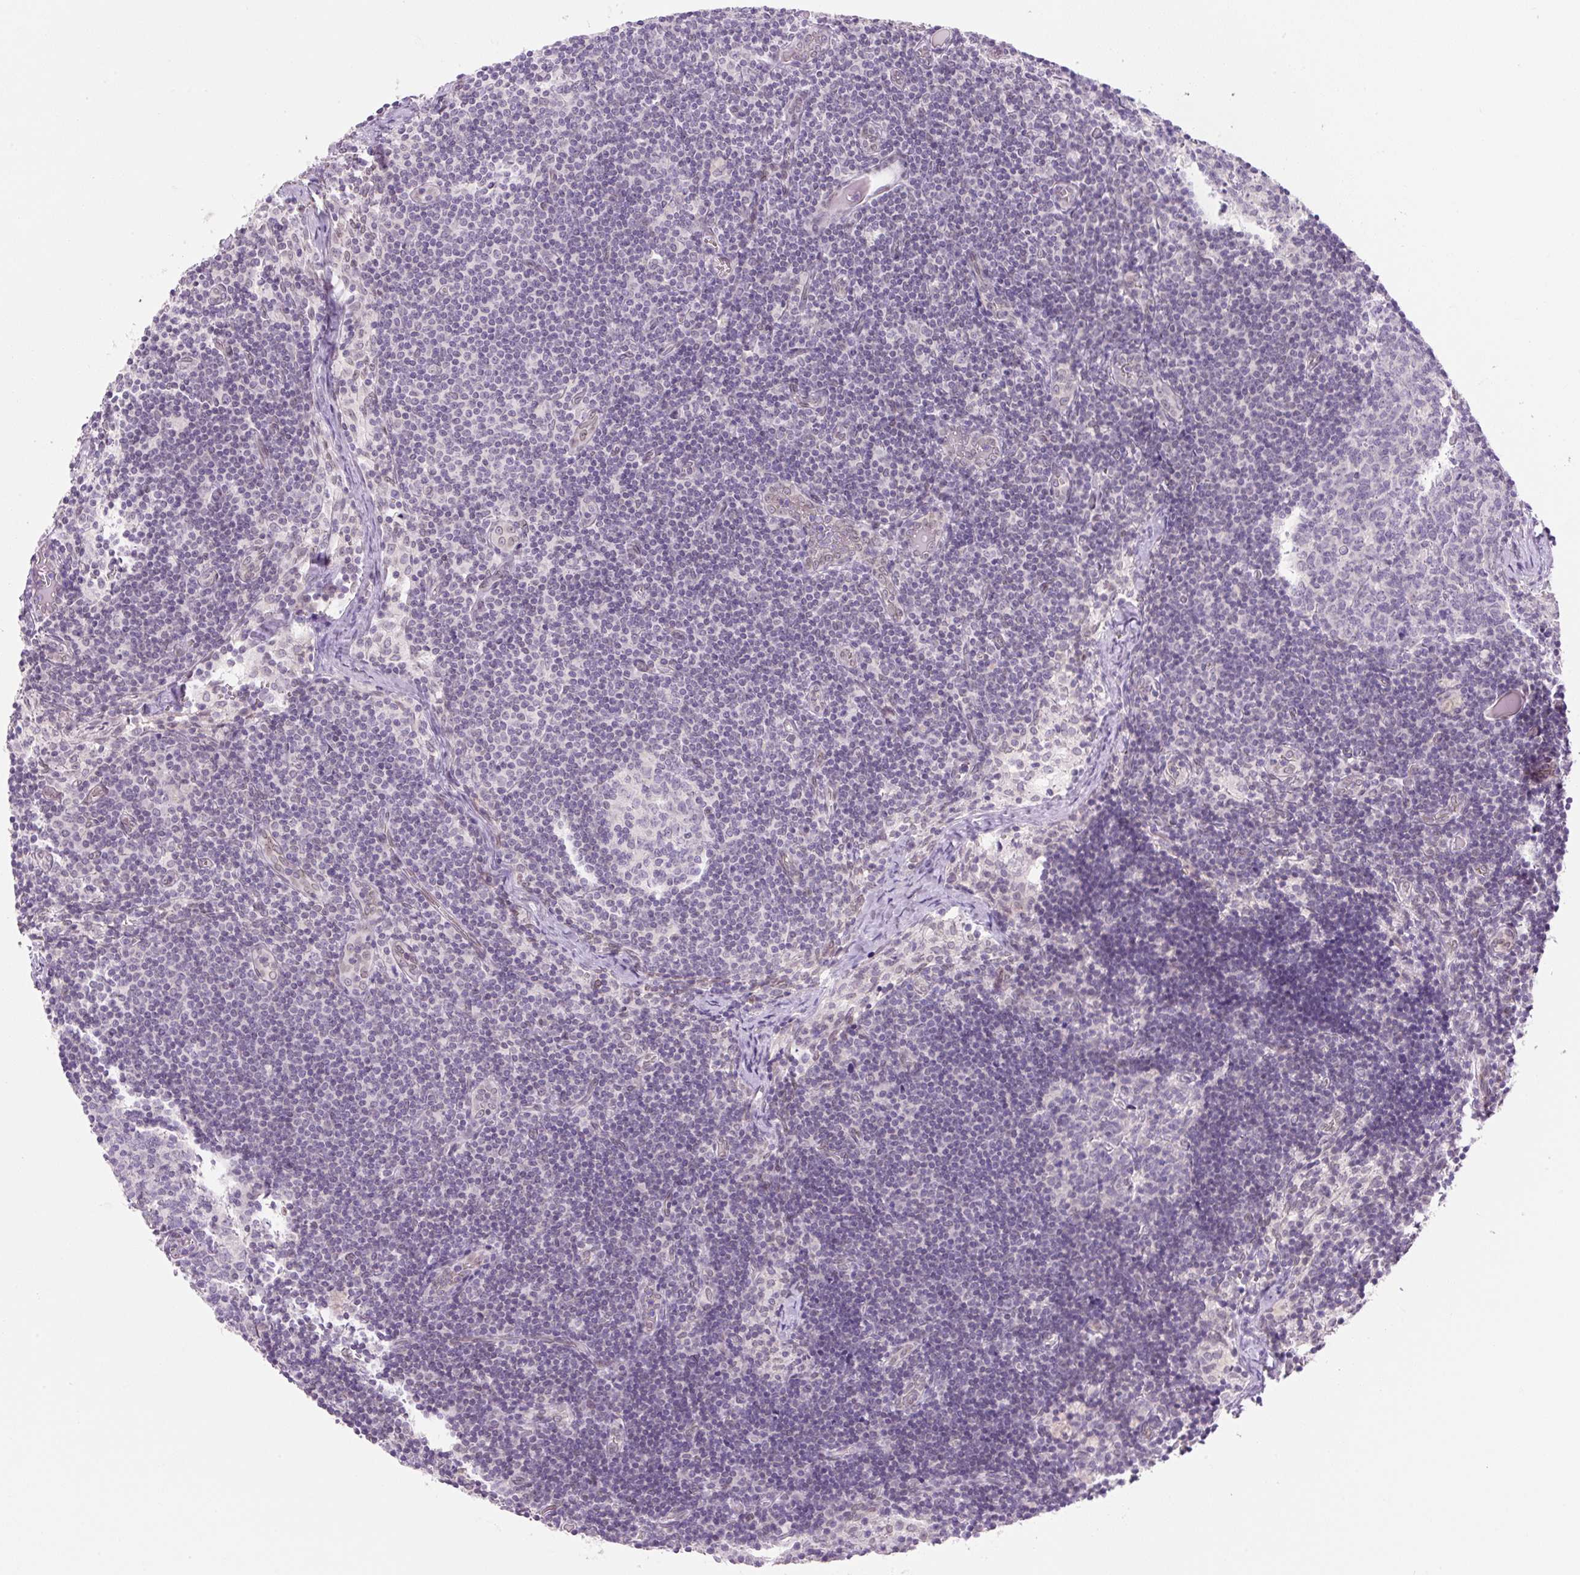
{"staining": {"intensity": "negative", "quantity": "none", "location": "none"}, "tissue": "lymph node", "cell_type": "Germinal center cells", "image_type": "normal", "snomed": [{"axis": "morphology", "description": "Normal tissue, NOS"}, {"axis": "topography", "description": "Lymph node"}], "caption": "An IHC histopathology image of normal lymph node is shown. There is no staining in germinal center cells of lymph node. Nuclei are stained in blue.", "gene": "SYNE3", "patient": {"sex": "female", "age": 31}}